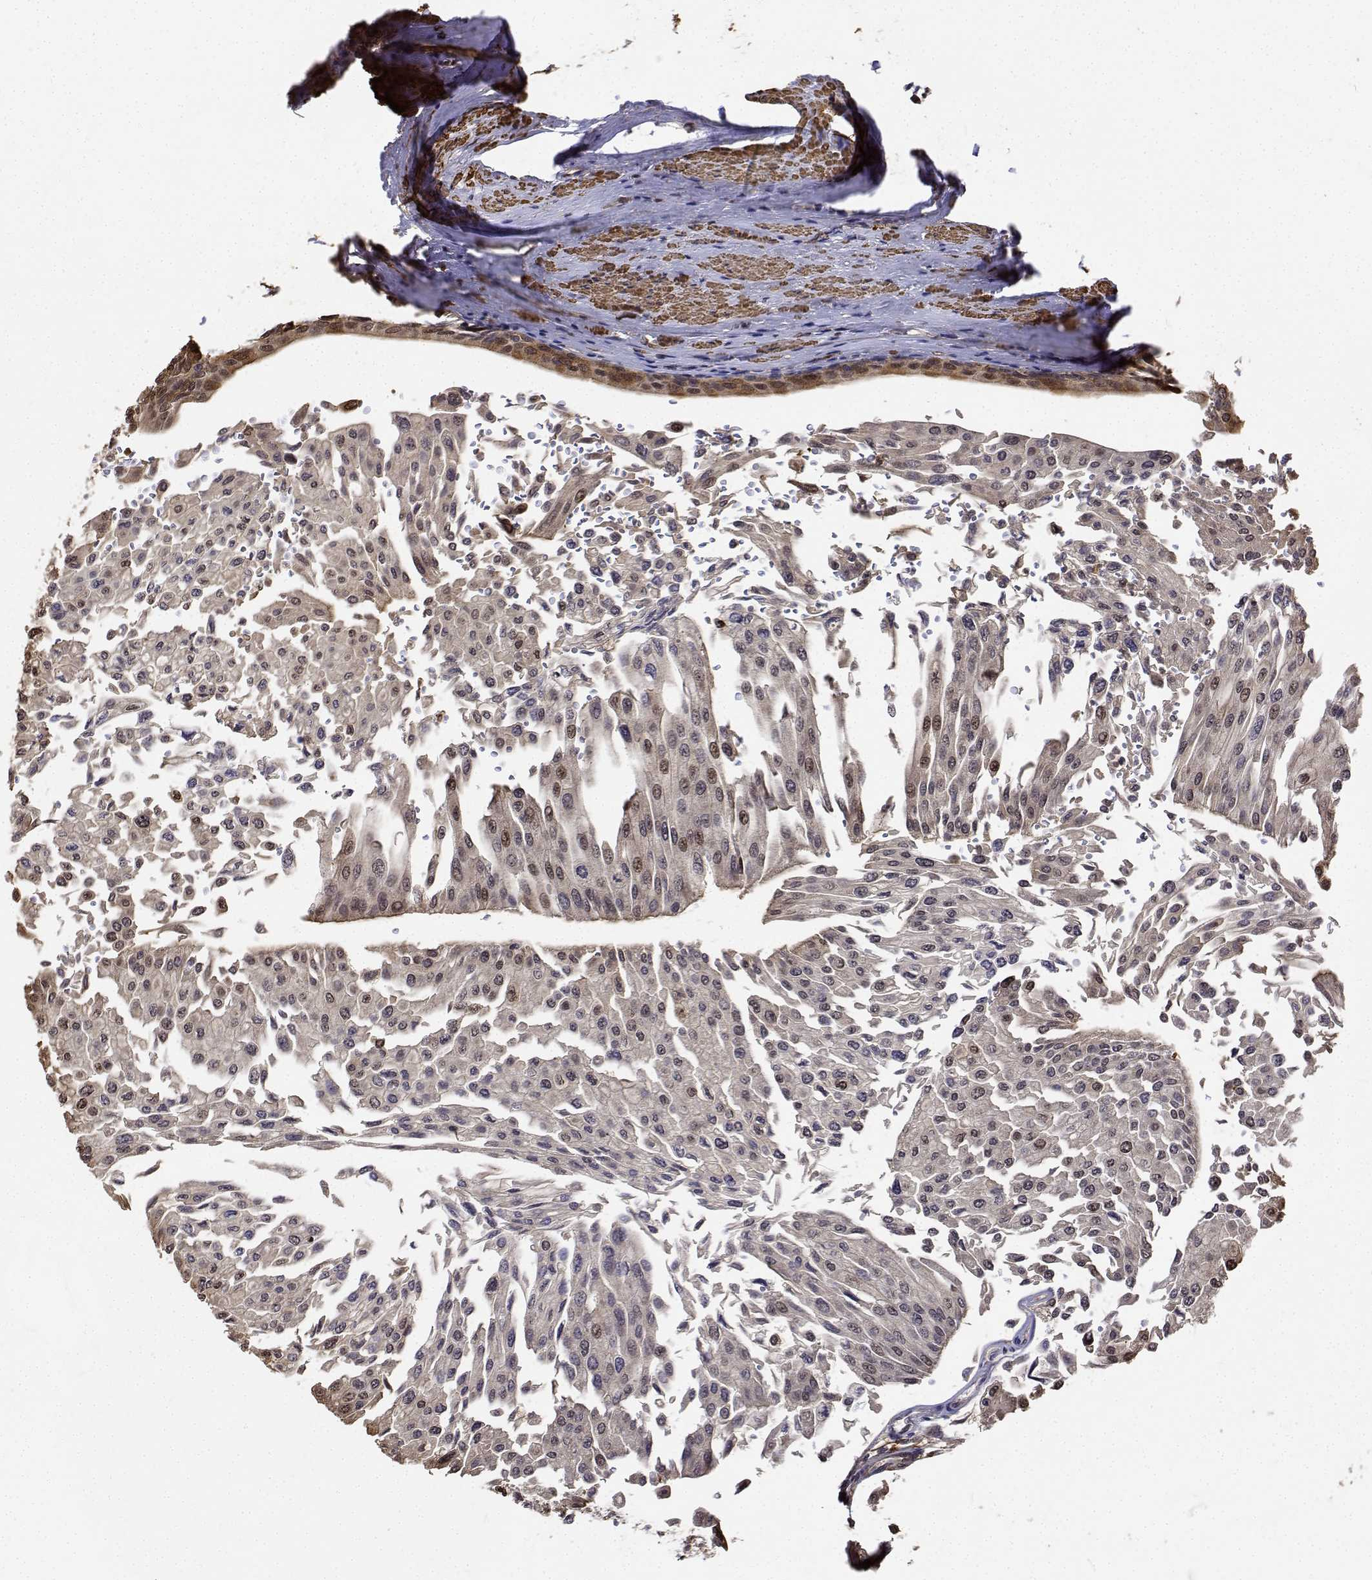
{"staining": {"intensity": "moderate", "quantity": "<25%", "location": "nuclear"}, "tissue": "urothelial cancer", "cell_type": "Tumor cells", "image_type": "cancer", "snomed": [{"axis": "morphology", "description": "Urothelial carcinoma, NOS"}, {"axis": "topography", "description": "Urinary bladder"}], "caption": "This histopathology image demonstrates immunohistochemistry (IHC) staining of human urothelial cancer, with low moderate nuclear expression in approximately <25% of tumor cells.", "gene": "PCID2", "patient": {"sex": "male", "age": 67}}